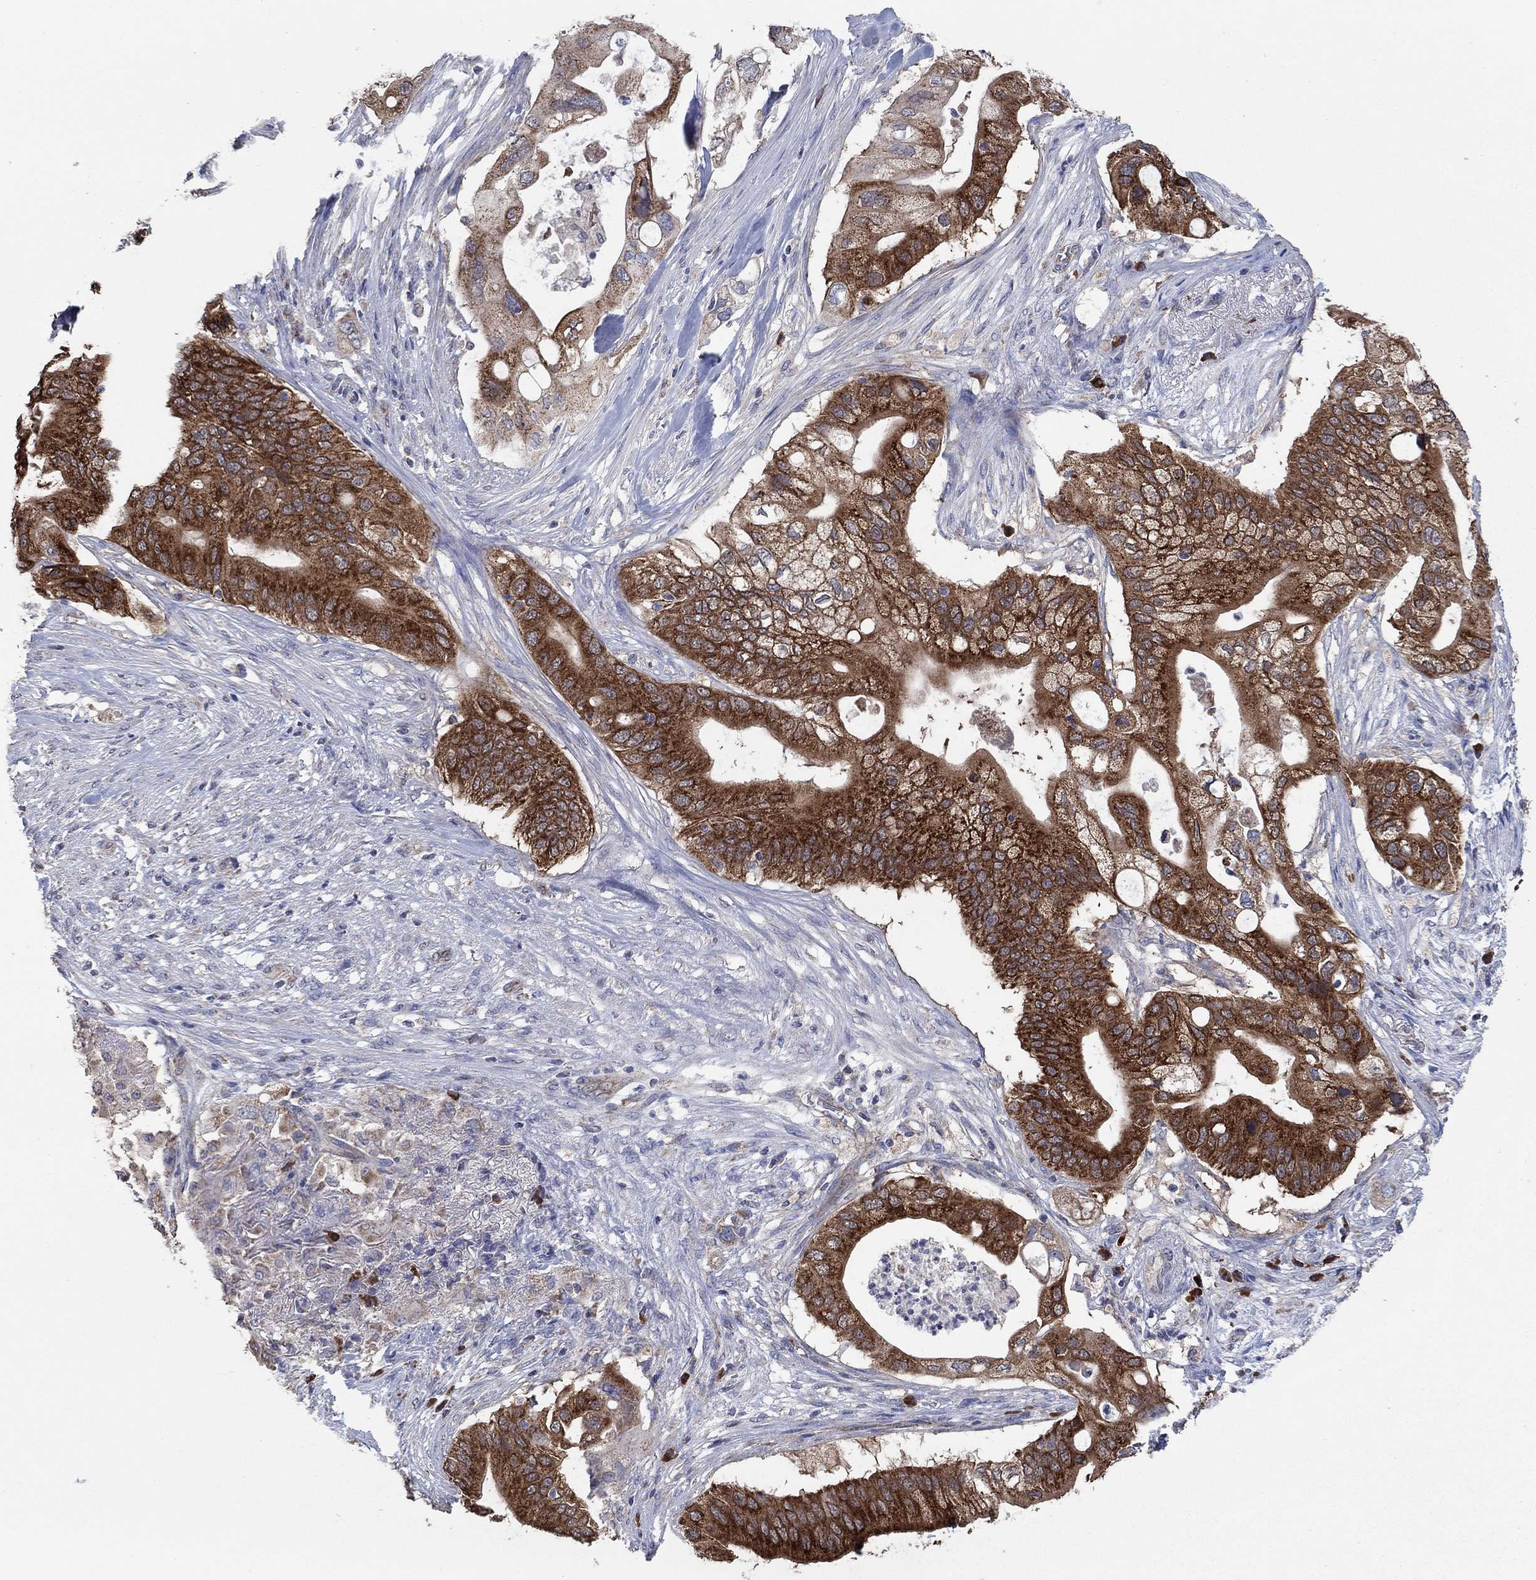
{"staining": {"intensity": "strong", "quantity": ">75%", "location": "cytoplasmic/membranous"}, "tissue": "pancreatic cancer", "cell_type": "Tumor cells", "image_type": "cancer", "snomed": [{"axis": "morphology", "description": "Adenocarcinoma, NOS"}, {"axis": "topography", "description": "Pancreas"}], "caption": "A high amount of strong cytoplasmic/membranous expression is seen in approximately >75% of tumor cells in adenocarcinoma (pancreatic) tissue.", "gene": "HID1", "patient": {"sex": "female", "age": 72}}